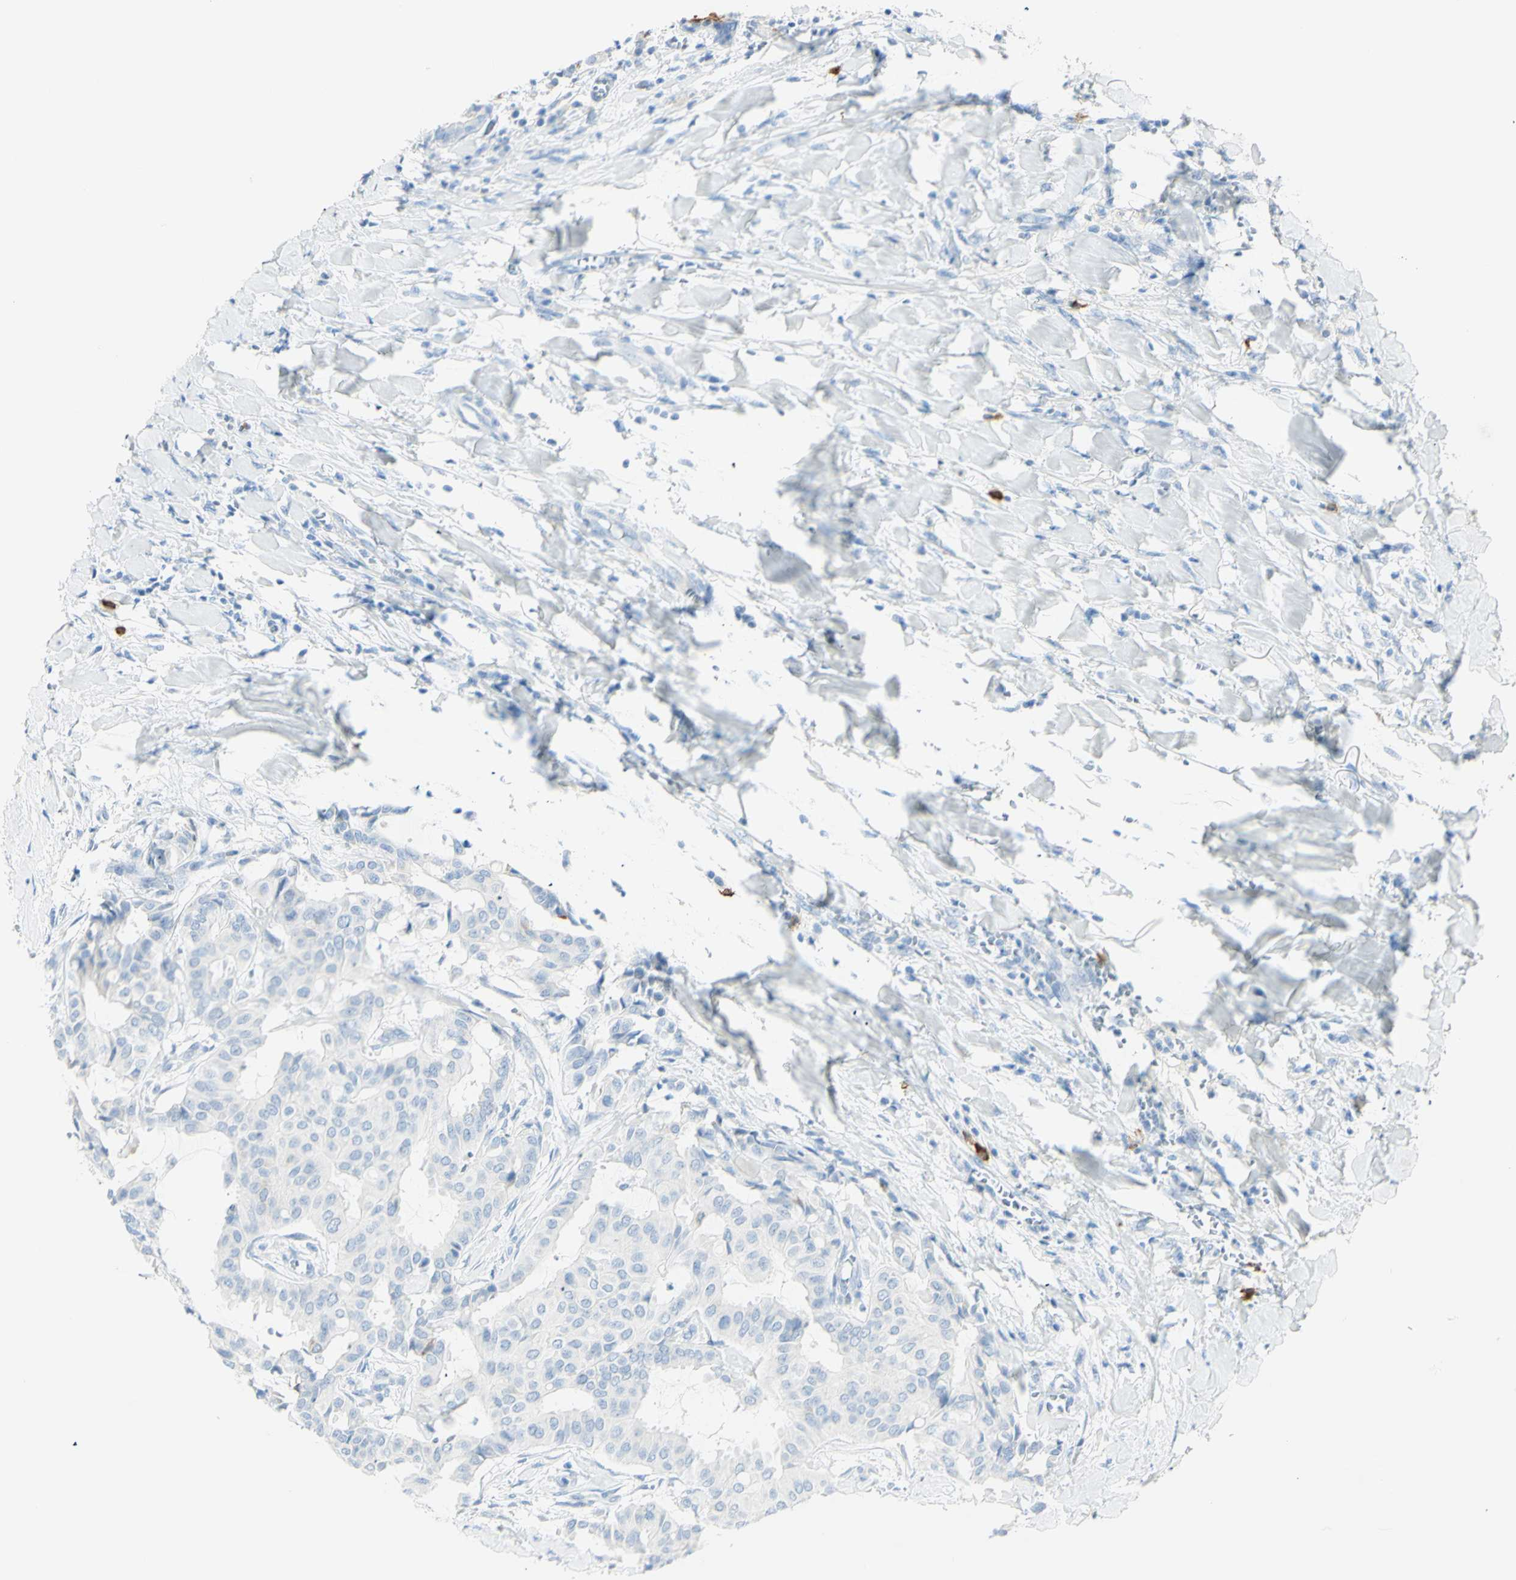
{"staining": {"intensity": "negative", "quantity": "none", "location": "none"}, "tissue": "head and neck cancer", "cell_type": "Tumor cells", "image_type": "cancer", "snomed": [{"axis": "morphology", "description": "Adenocarcinoma, NOS"}, {"axis": "topography", "description": "Salivary gland"}, {"axis": "topography", "description": "Head-Neck"}], "caption": "Adenocarcinoma (head and neck) was stained to show a protein in brown. There is no significant staining in tumor cells.", "gene": "LETM1", "patient": {"sex": "female", "age": 59}}